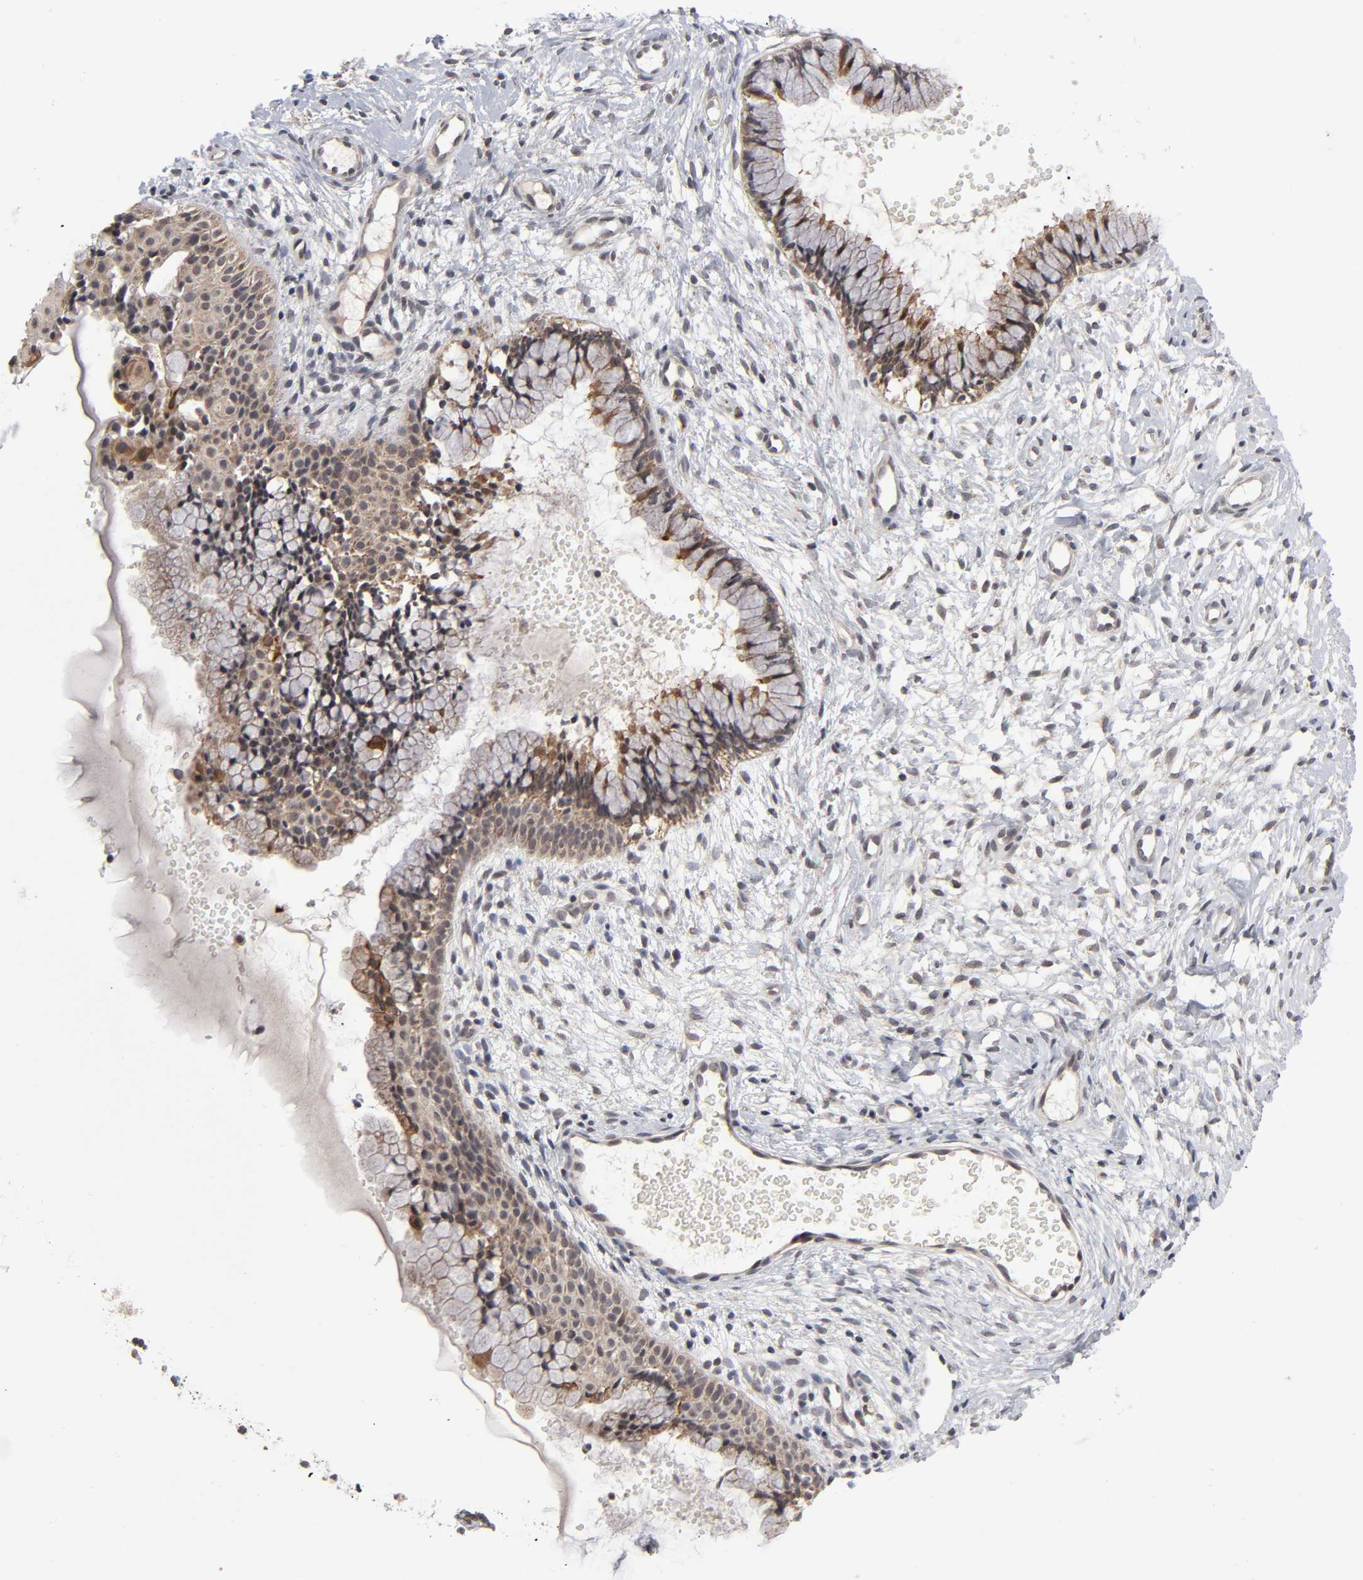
{"staining": {"intensity": "moderate", "quantity": "25%-75%", "location": "cytoplasmic/membranous,nuclear"}, "tissue": "cervix", "cell_type": "Glandular cells", "image_type": "normal", "snomed": [{"axis": "morphology", "description": "Normal tissue, NOS"}, {"axis": "topography", "description": "Cervix"}], "caption": "Cervix stained for a protein demonstrates moderate cytoplasmic/membranous,nuclear positivity in glandular cells. The protein of interest is stained brown, and the nuclei are stained in blue (DAB IHC with brightfield microscopy, high magnification).", "gene": "AUH", "patient": {"sex": "female", "age": 46}}